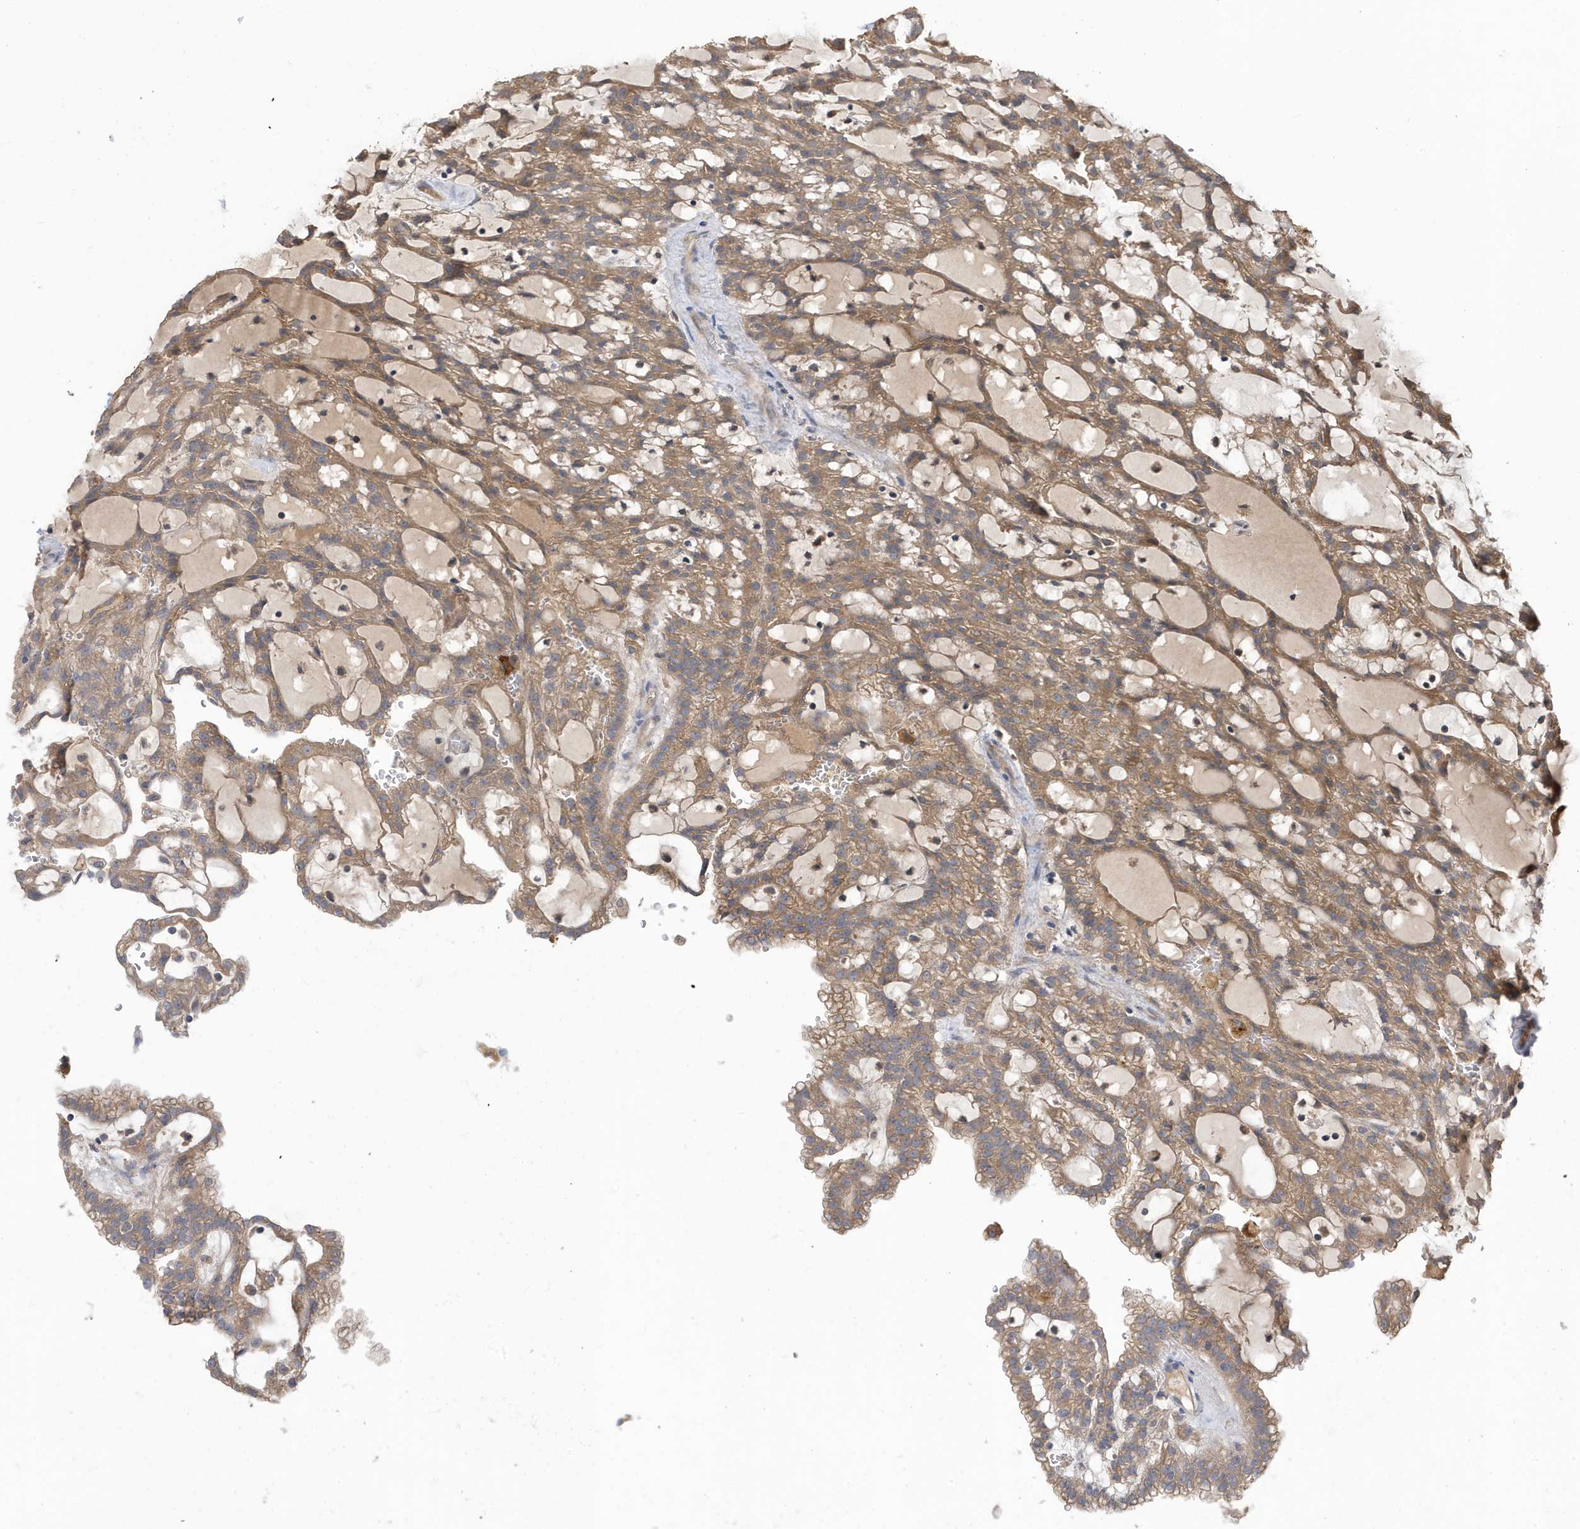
{"staining": {"intensity": "weak", "quantity": ">75%", "location": "cytoplasmic/membranous"}, "tissue": "renal cancer", "cell_type": "Tumor cells", "image_type": "cancer", "snomed": [{"axis": "morphology", "description": "Adenocarcinoma, NOS"}, {"axis": "topography", "description": "Kidney"}], "caption": "A brown stain shows weak cytoplasmic/membranous positivity of a protein in renal cancer (adenocarcinoma) tumor cells.", "gene": "LAPTM4A", "patient": {"sex": "male", "age": 63}}